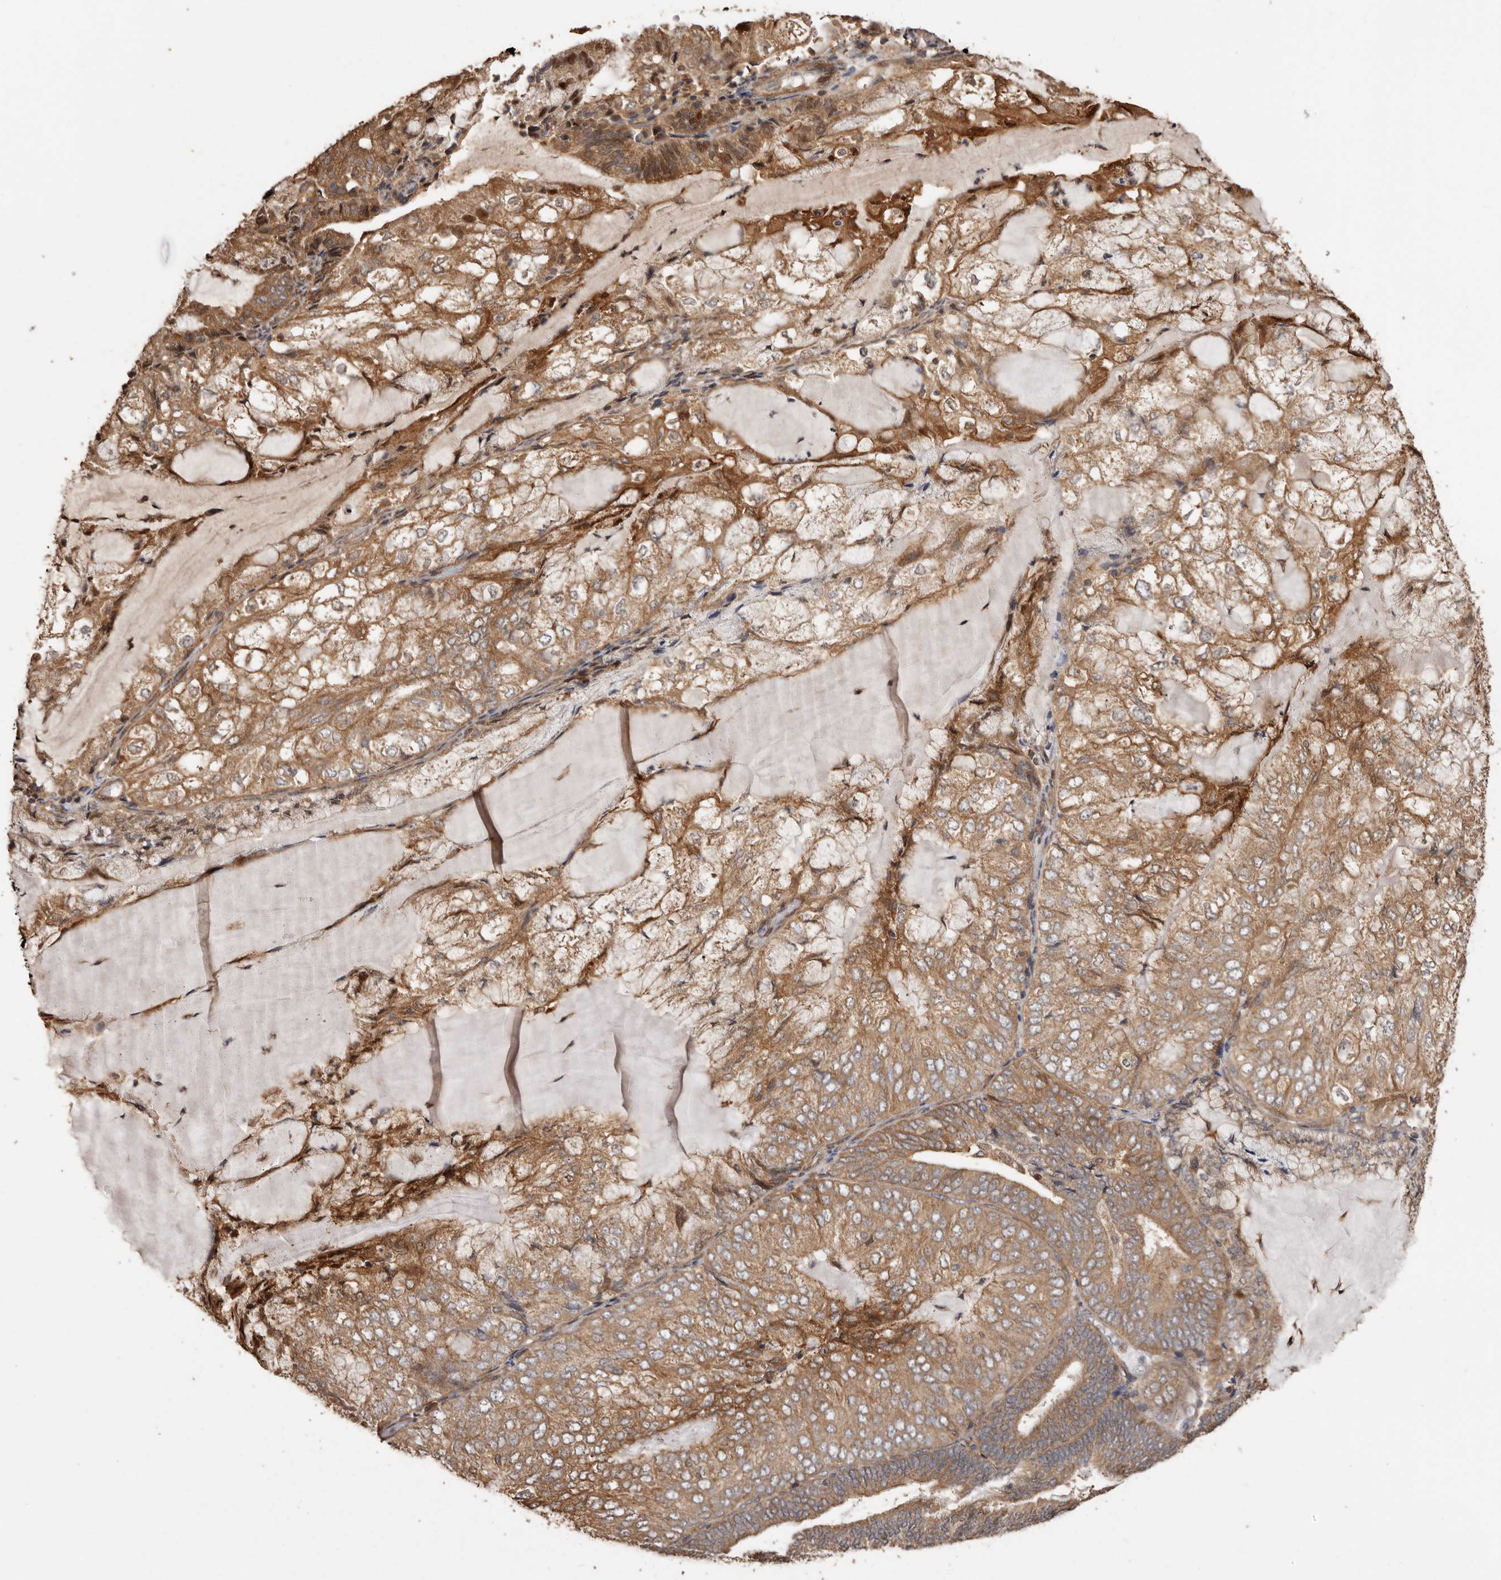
{"staining": {"intensity": "moderate", "quantity": ">75%", "location": "cytoplasmic/membranous"}, "tissue": "endometrial cancer", "cell_type": "Tumor cells", "image_type": "cancer", "snomed": [{"axis": "morphology", "description": "Adenocarcinoma, NOS"}, {"axis": "topography", "description": "Endometrium"}], "caption": "Endometrial cancer stained for a protein (brown) reveals moderate cytoplasmic/membranous positive positivity in approximately >75% of tumor cells.", "gene": "COQ8B", "patient": {"sex": "female", "age": 81}}